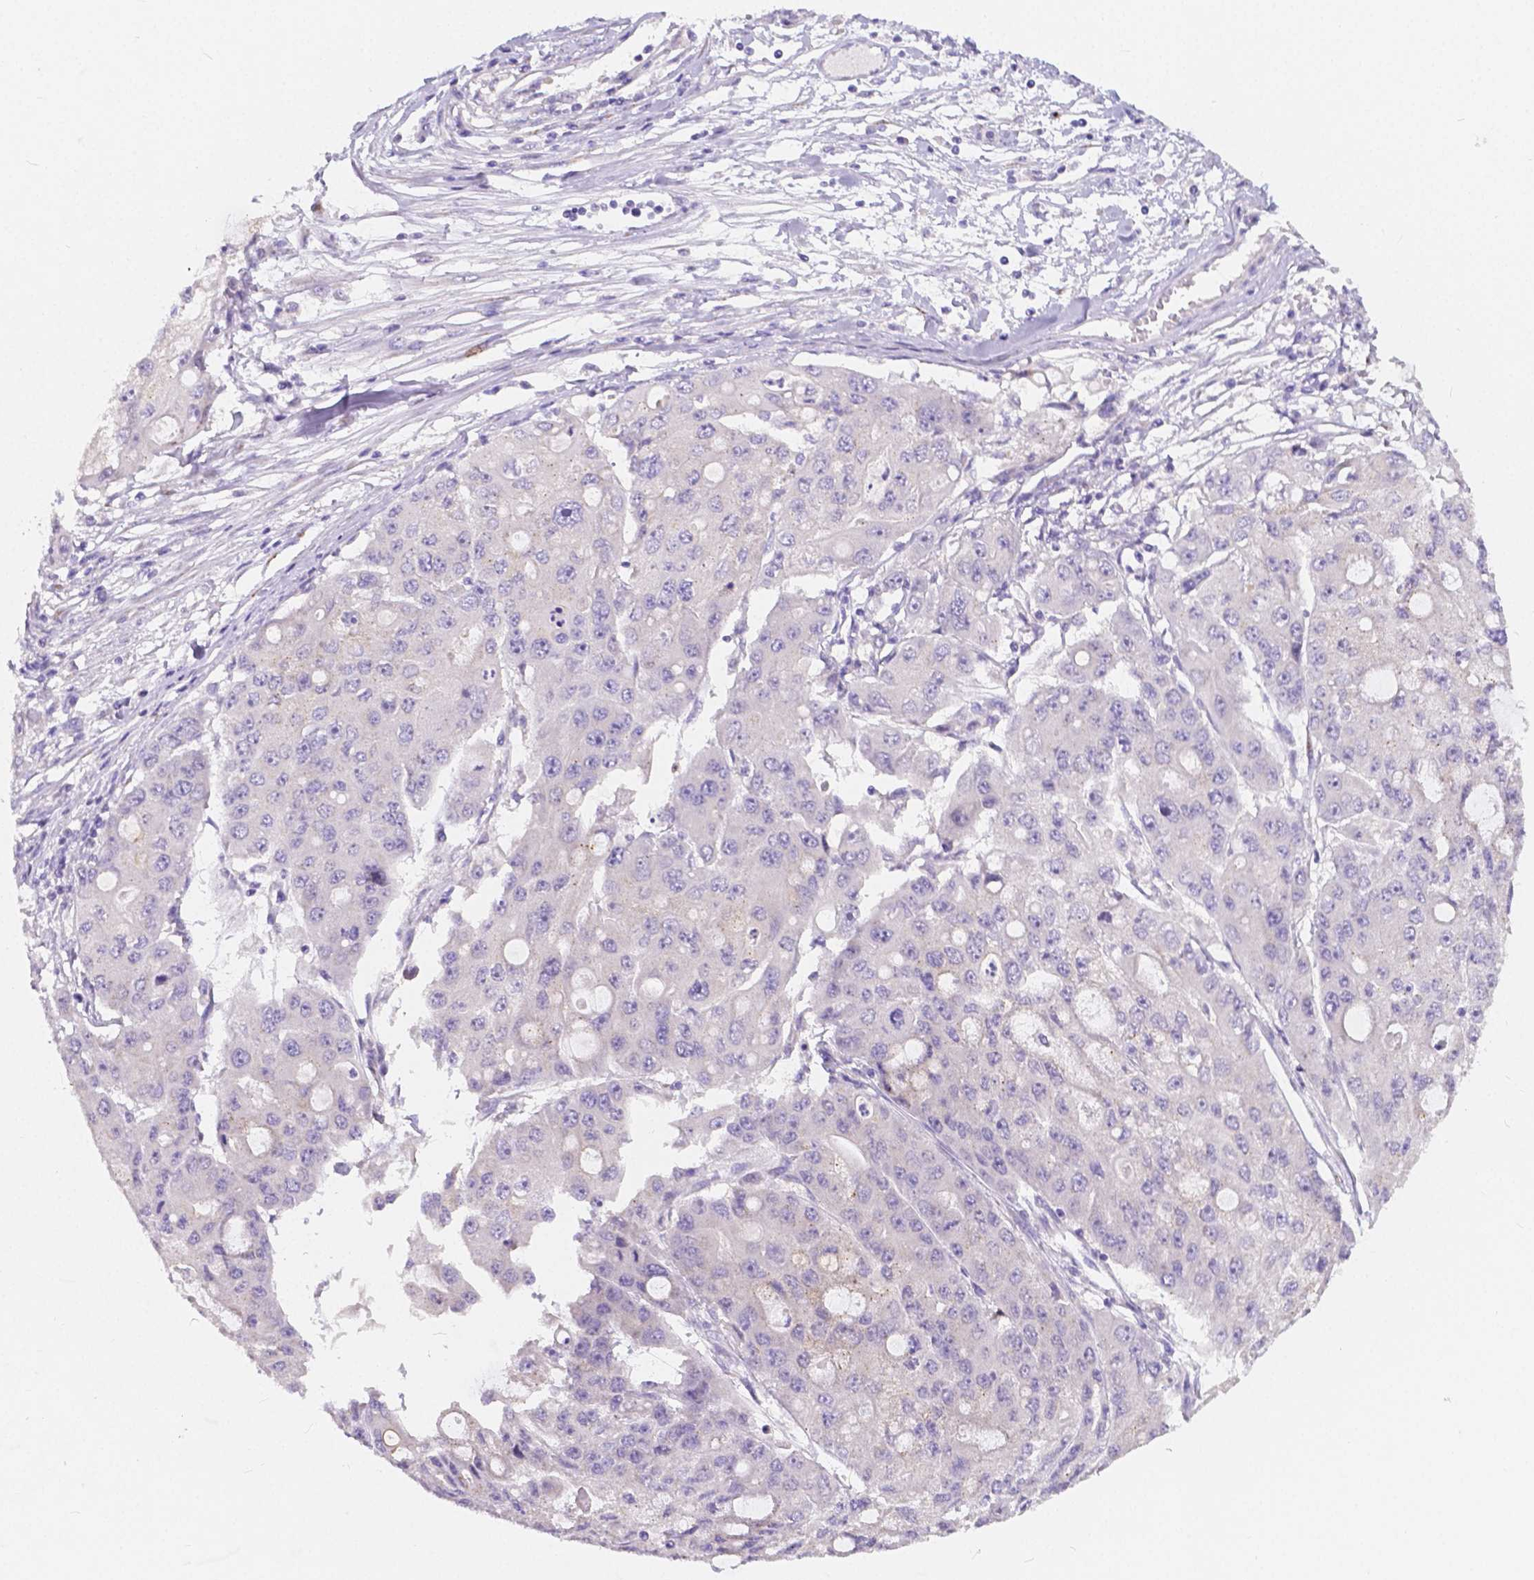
{"staining": {"intensity": "negative", "quantity": "none", "location": "none"}, "tissue": "ovarian cancer", "cell_type": "Tumor cells", "image_type": "cancer", "snomed": [{"axis": "morphology", "description": "Cystadenocarcinoma, serous, NOS"}, {"axis": "topography", "description": "Ovary"}], "caption": "A high-resolution photomicrograph shows IHC staining of ovarian serous cystadenocarcinoma, which shows no significant positivity in tumor cells. Brightfield microscopy of IHC stained with DAB (brown) and hematoxylin (blue), captured at high magnification.", "gene": "RNF186", "patient": {"sex": "female", "age": 56}}